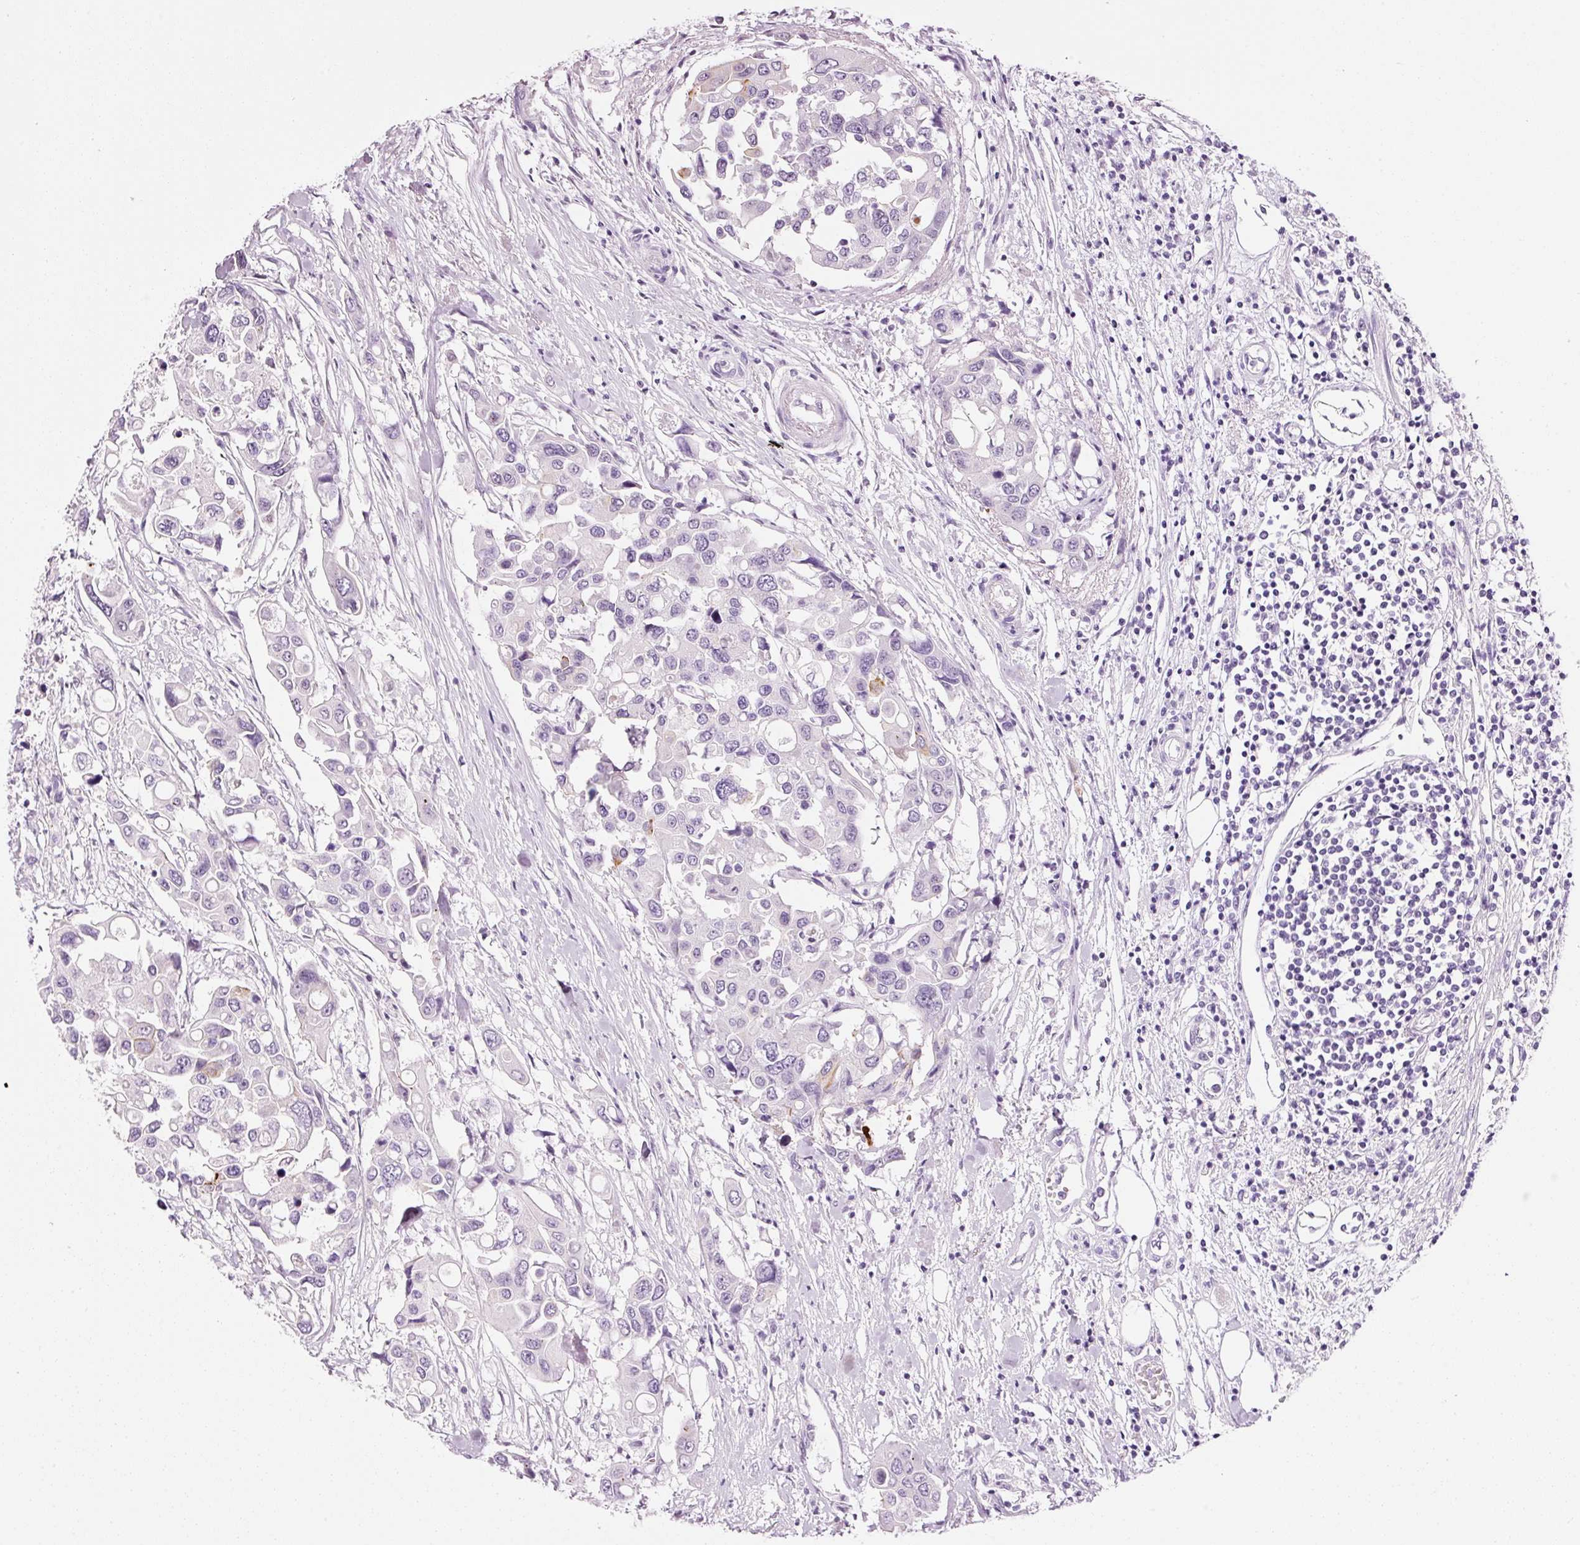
{"staining": {"intensity": "negative", "quantity": "none", "location": "none"}, "tissue": "colorectal cancer", "cell_type": "Tumor cells", "image_type": "cancer", "snomed": [{"axis": "morphology", "description": "Adenocarcinoma, NOS"}, {"axis": "topography", "description": "Colon"}], "caption": "Immunohistochemical staining of colorectal adenocarcinoma displays no significant expression in tumor cells.", "gene": "ANKRD20A1", "patient": {"sex": "male", "age": 77}}